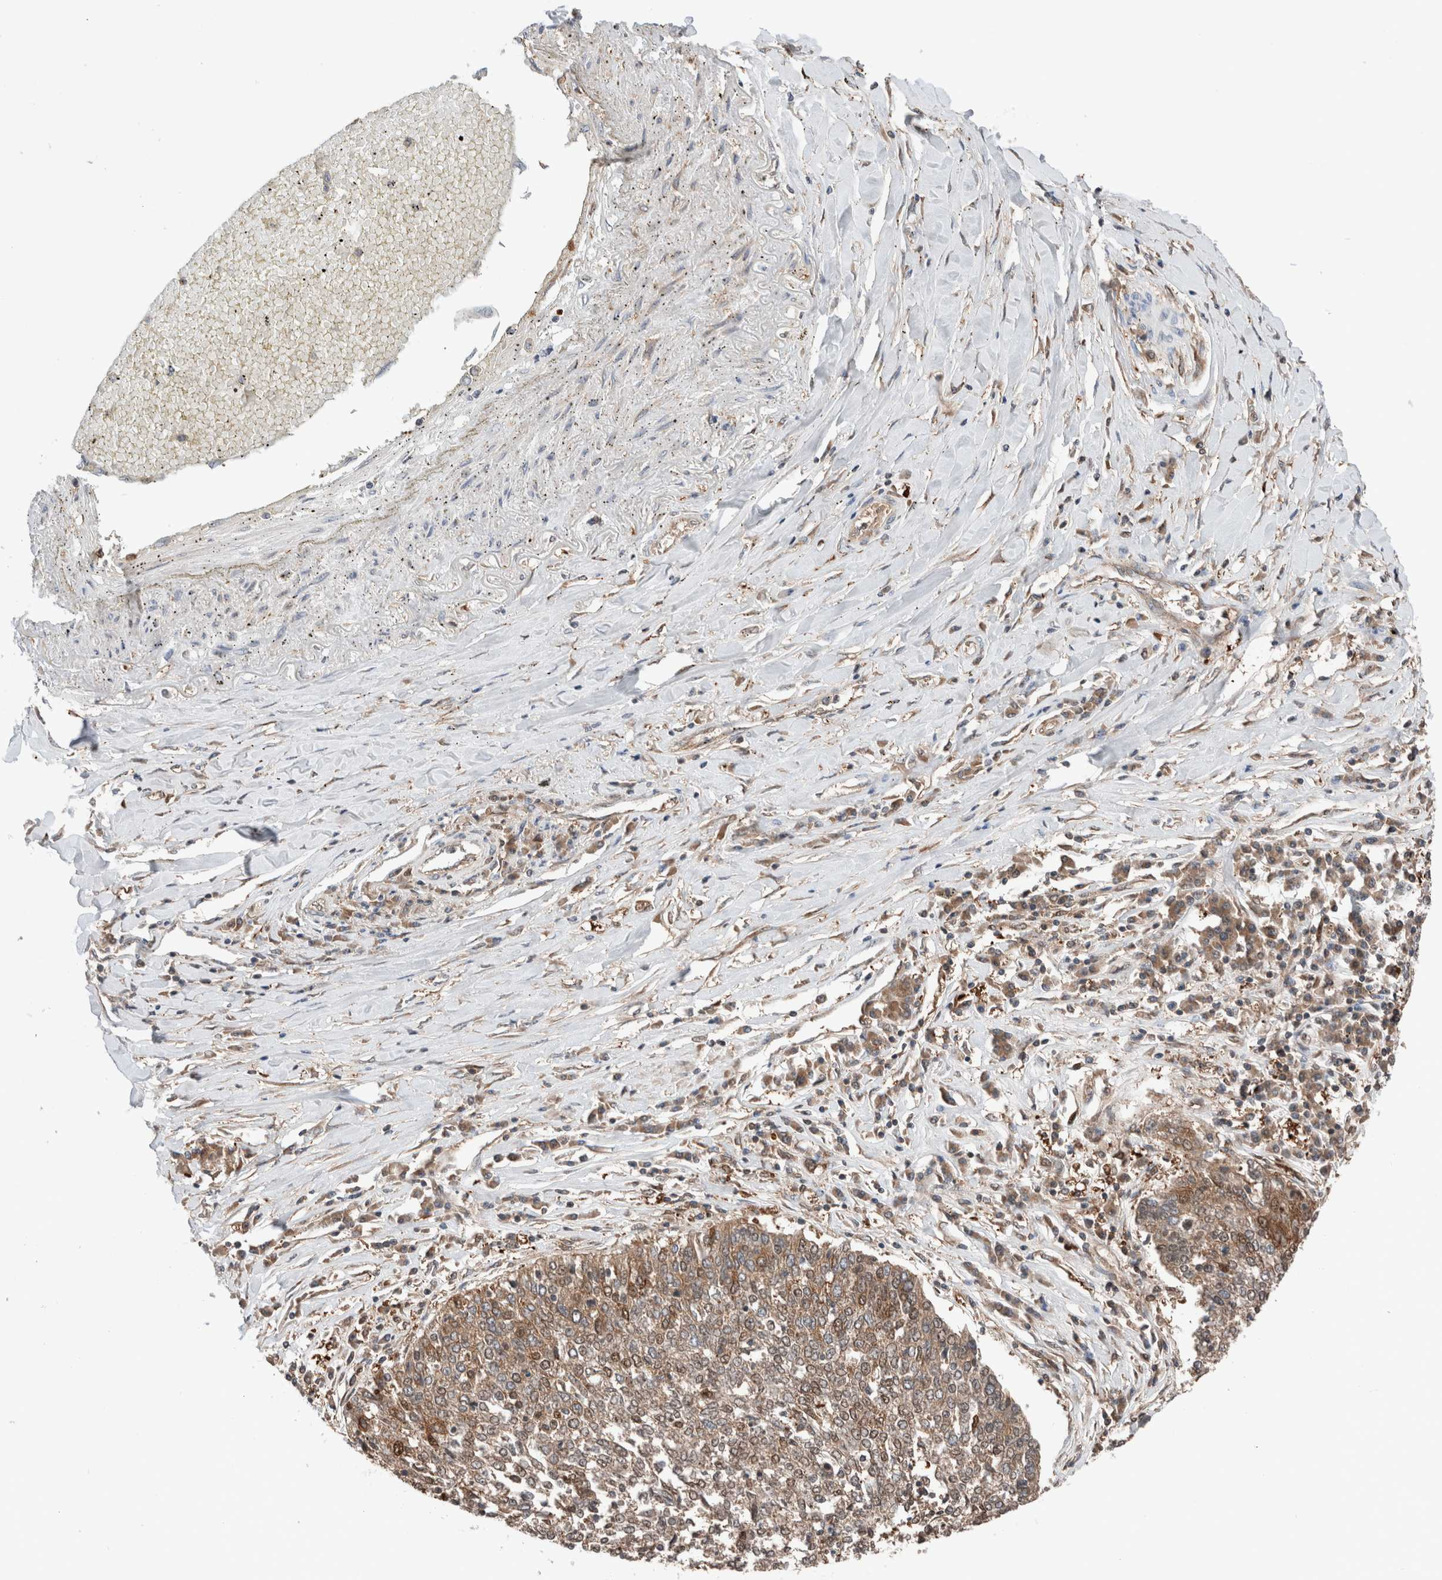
{"staining": {"intensity": "moderate", "quantity": ">75%", "location": "cytoplasmic/membranous,nuclear"}, "tissue": "lung cancer", "cell_type": "Tumor cells", "image_type": "cancer", "snomed": [{"axis": "morphology", "description": "Normal tissue, NOS"}, {"axis": "morphology", "description": "Squamous cell carcinoma, NOS"}, {"axis": "topography", "description": "Cartilage tissue"}, {"axis": "topography", "description": "Bronchus"}, {"axis": "topography", "description": "Lung"}, {"axis": "topography", "description": "Peripheral nerve tissue"}], "caption": "A histopathology image of lung cancer stained for a protein displays moderate cytoplasmic/membranous and nuclear brown staining in tumor cells.", "gene": "XPNPEP1", "patient": {"sex": "female", "age": 49}}